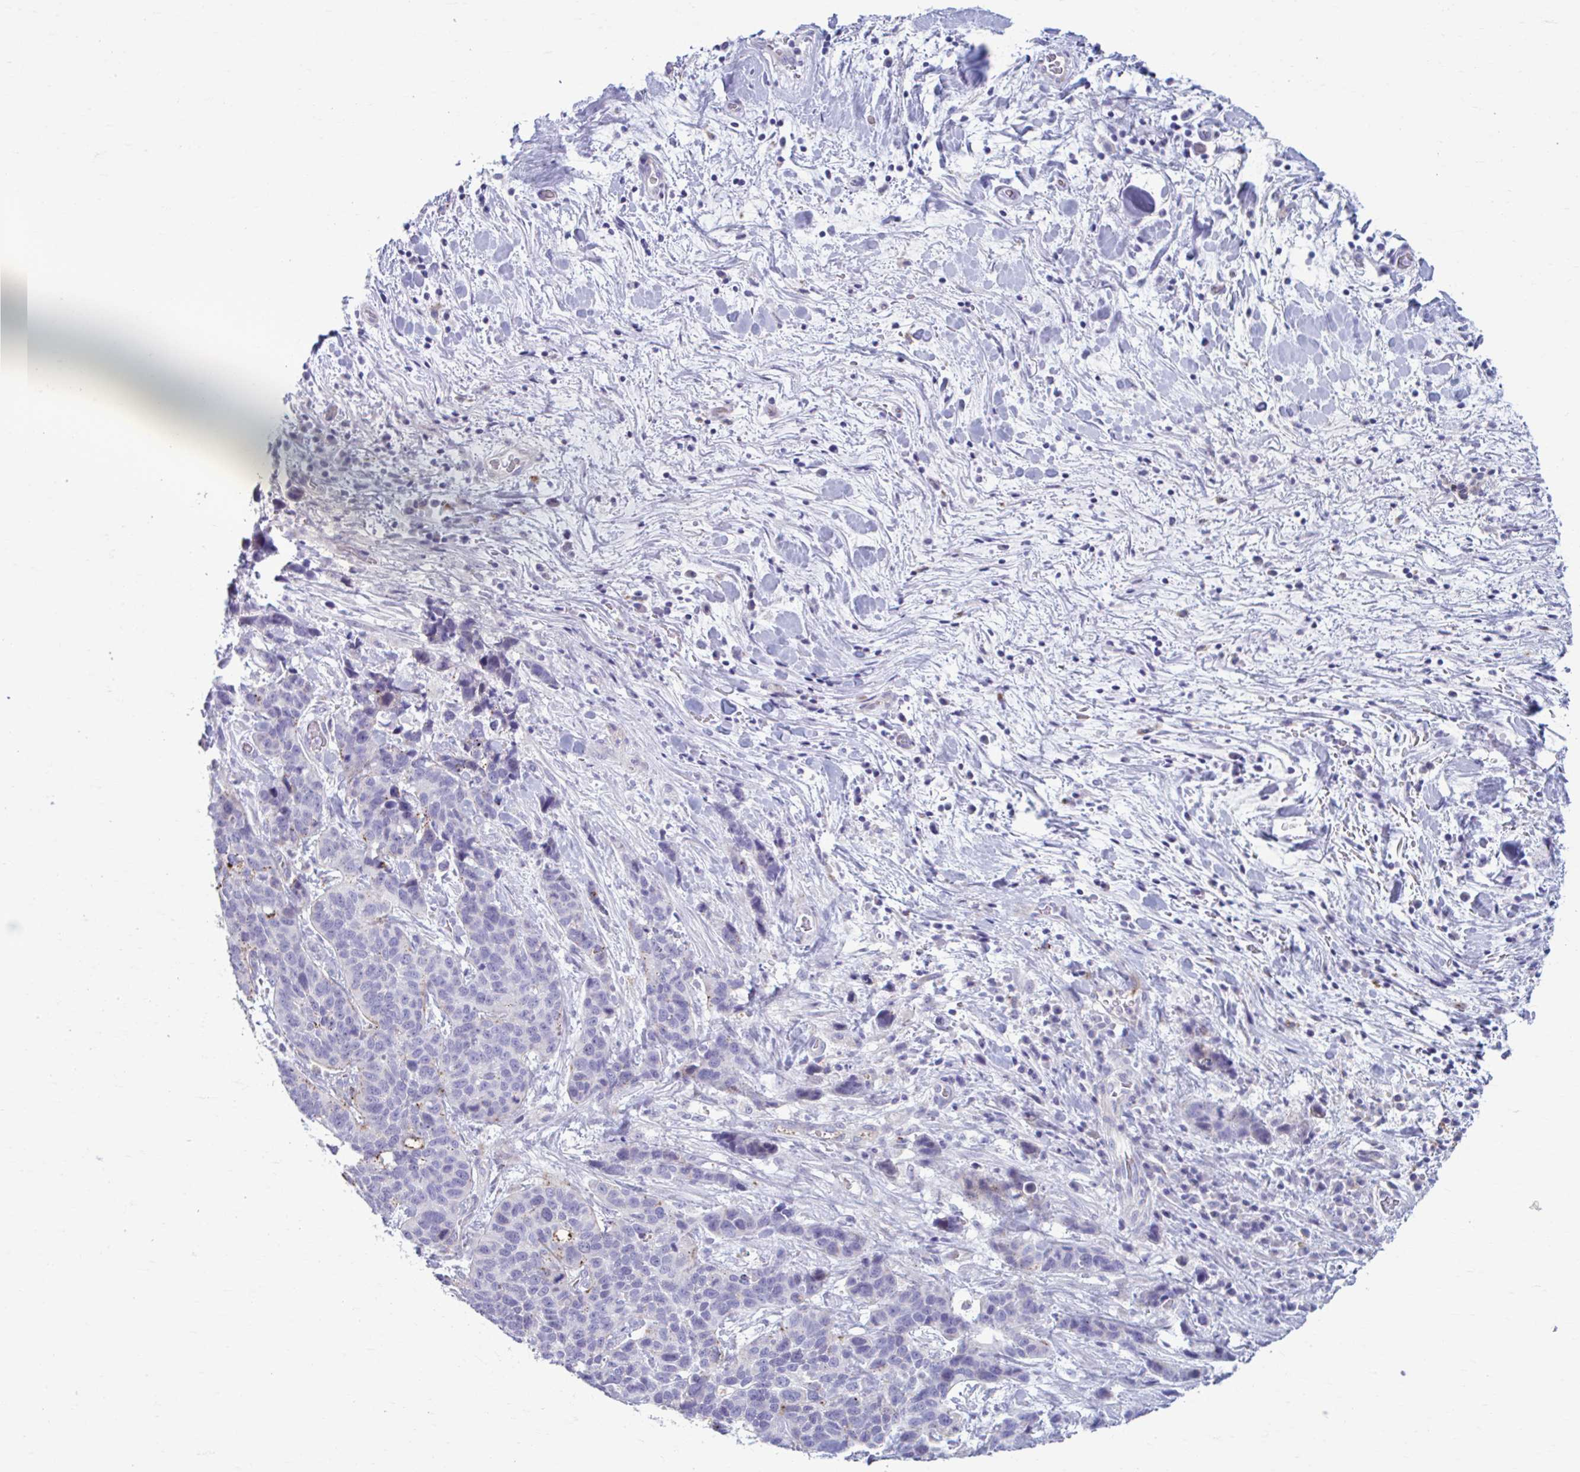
{"staining": {"intensity": "negative", "quantity": "none", "location": "none"}, "tissue": "lung cancer", "cell_type": "Tumor cells", "image_type": "cancer", "snomed": [{"axis": "morphology", "description": "Squamous cell carcinoma, NOS"}, {"axis": "topography", "description": "Lung"}], "caption": "There is no significant positivity in tumor cells of lung squamous cell carcinoma.", "gene": "C12orf71", "patient": {"sex": "male", "age": 62}}